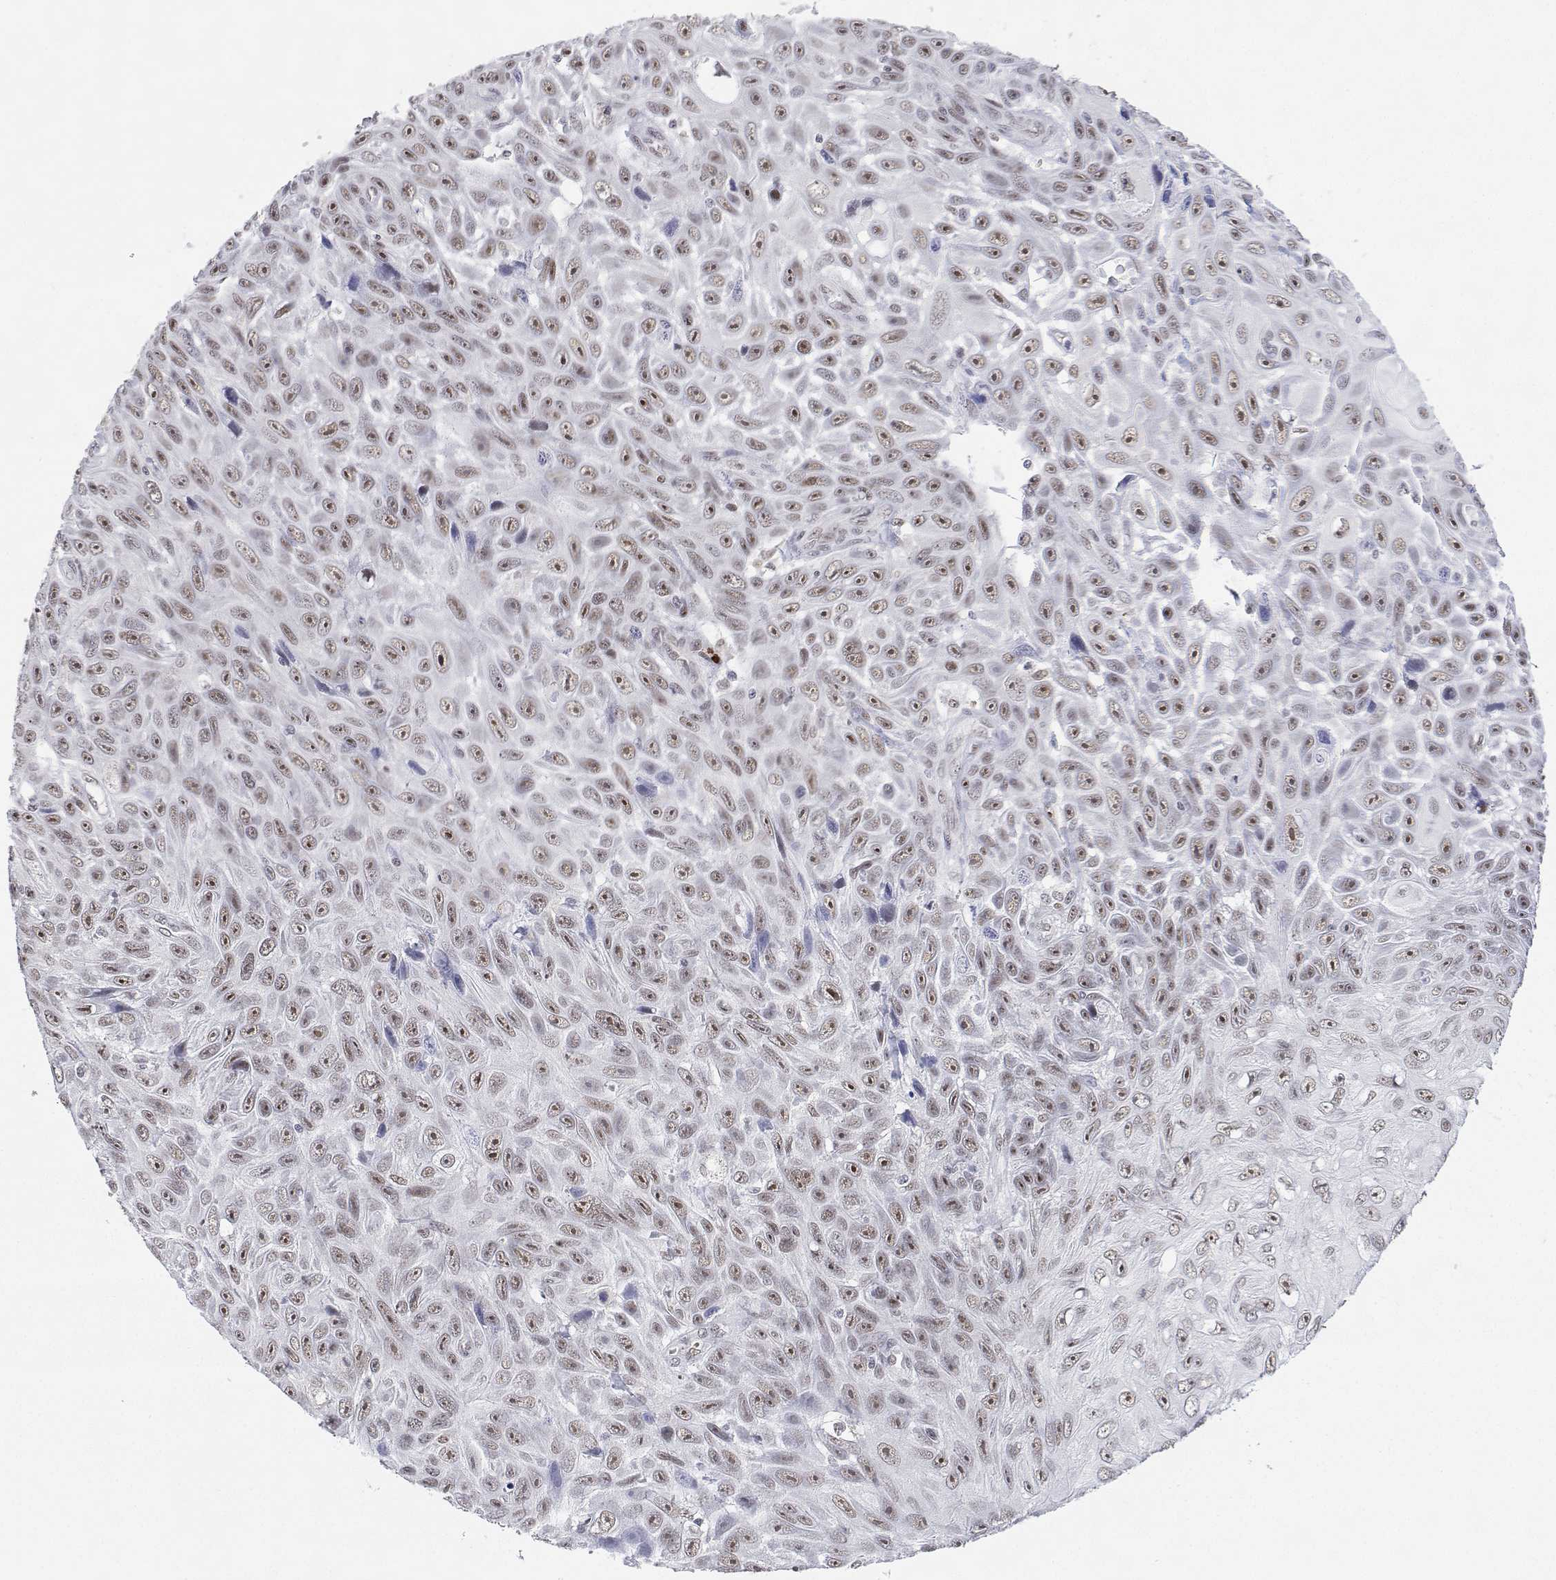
{"staining": {"intensity": "moderate", "quantity": ">75%", "location": "nuclear"}, "tissue": "skin cancer", "cell_type": "Tumor cells", "image_type": "cancer", "snomed": [{"axis": "morphology", "description": "Squamous cell carcinoma, NOS"}, {"axis": "topography", "description": "Skin"}], "caption": "This is a histology image of immunohistochemistry (IHC) staining of skin cancer (squamous cell carcinoma), which shows moderate staining in the nuclear of tumor cells.", "gene": "ADAR", "patient": {"sex": "male", "age": 82}}